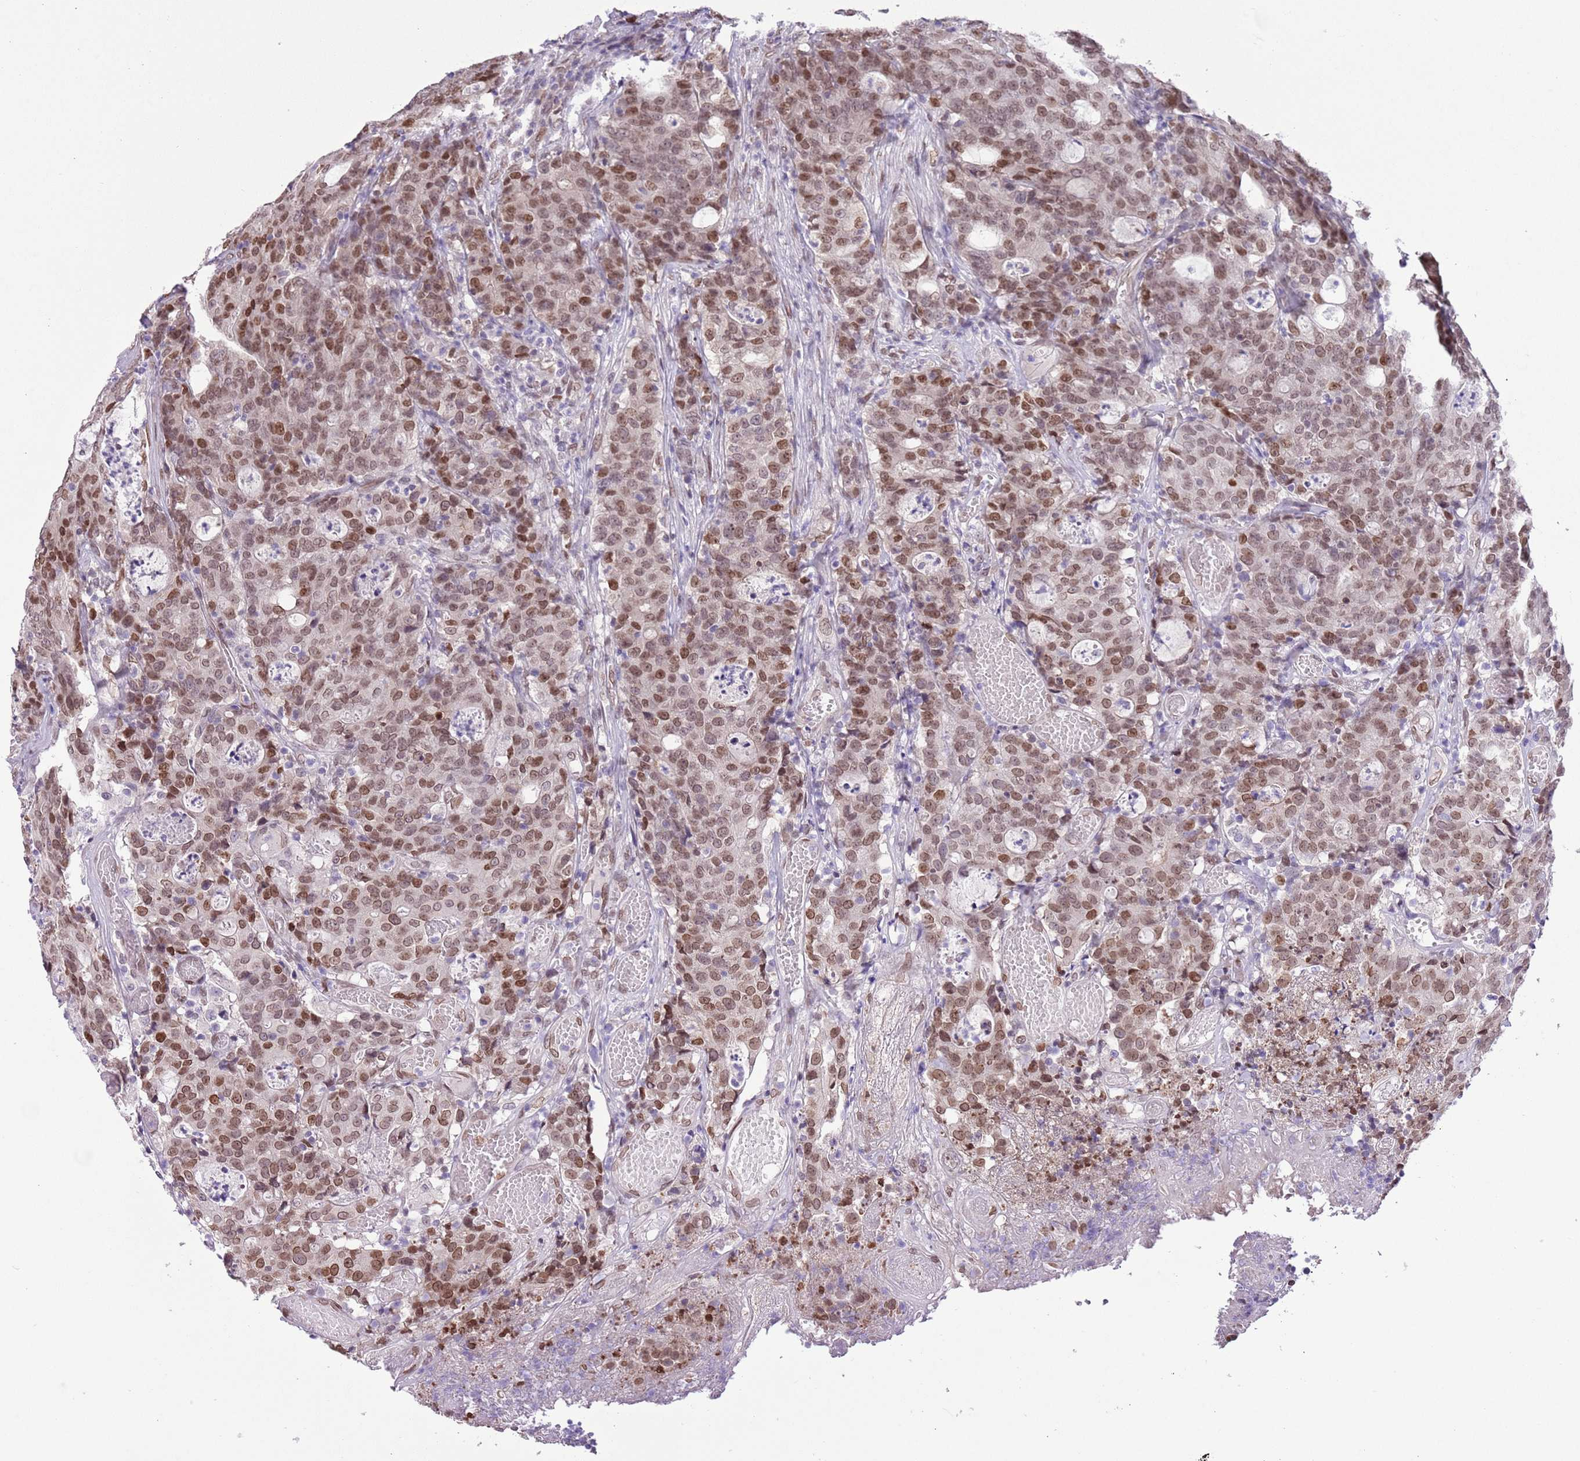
{"staining": {"intensity": "moderate", "quantity": ">75%", "location": "nuclear"}, "tissue": "colorectal cancer", "cell_type": "Tumor cells", "image_type": "cancer", "snomed": [{"axis": "morphology", "description": "Adenocarcinoma, NOS"}, {"axis": "topography", "description": "Colon"}], "caption": "Brown immunohistochemical staining in colorectal adenocarcinoma demonstrates moderate nuclear staining in approximately >75% of tumor cells. Immunohistochemistry (ihc) stains the protein of interest in brown and the nuclei are stained blue.", "gene": "ZGLP1", "patient": {"sex": "male", "age": 83}}